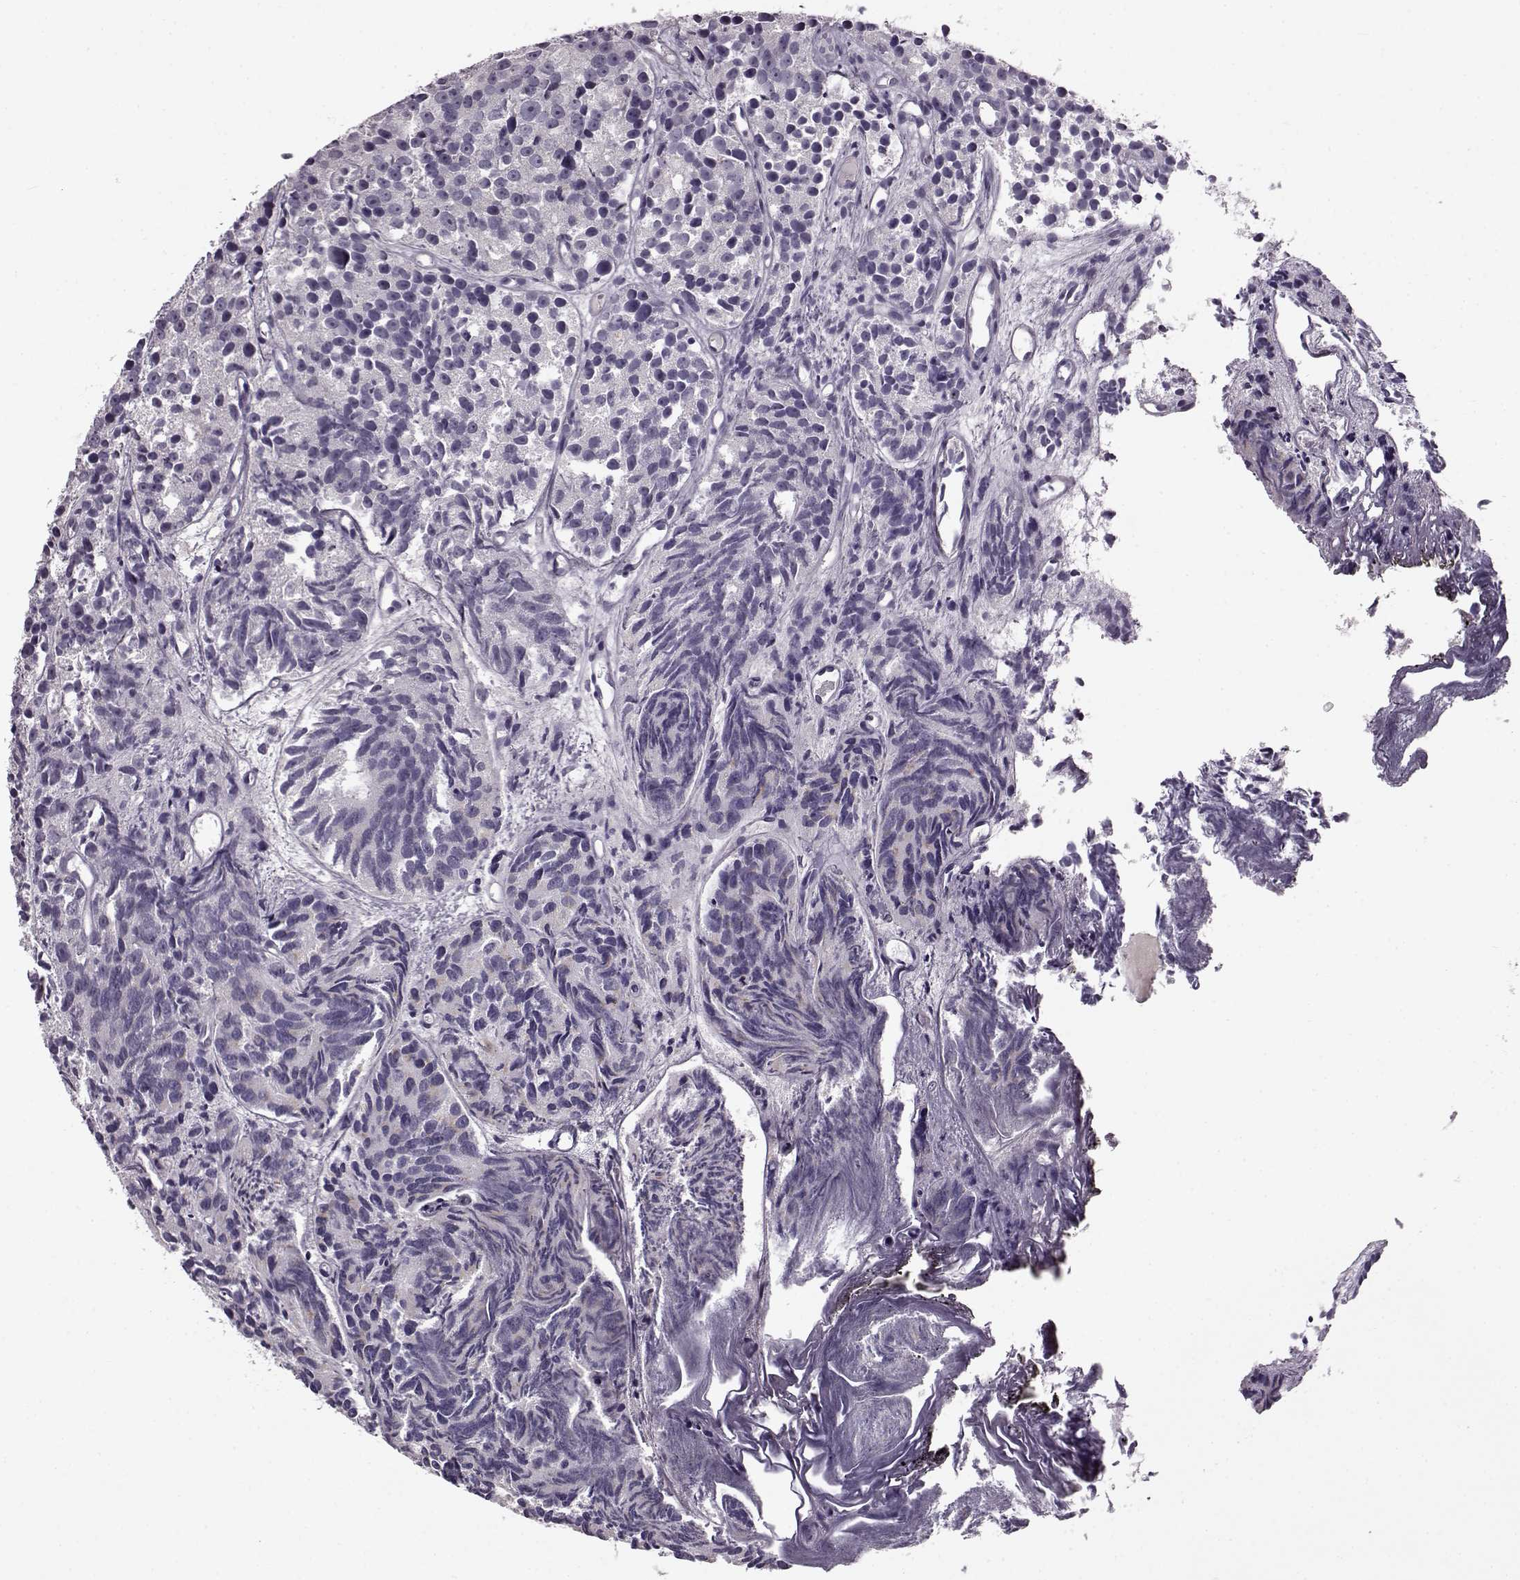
{"staining": {"intensity": "negative", "quantity": "none", "location": "none"}, "tissue": "prostate cancer", "cell_type": "Tumor cells", "image_type": "cancer", "snomed": [{"axis": "morphology", "description": "Adenocarcinoma, High grade"}, {"axis": "topography", "description": "Prostate"}], "caption": "IHC photomicrograph of prostate high-grade adenocarcinoma stained for a protein (brown), which shows no expression in tumor cells. Nuclei are stained in blue.", "gene": "RP1L1", "patient": {"sex": "male", "age": 77}}